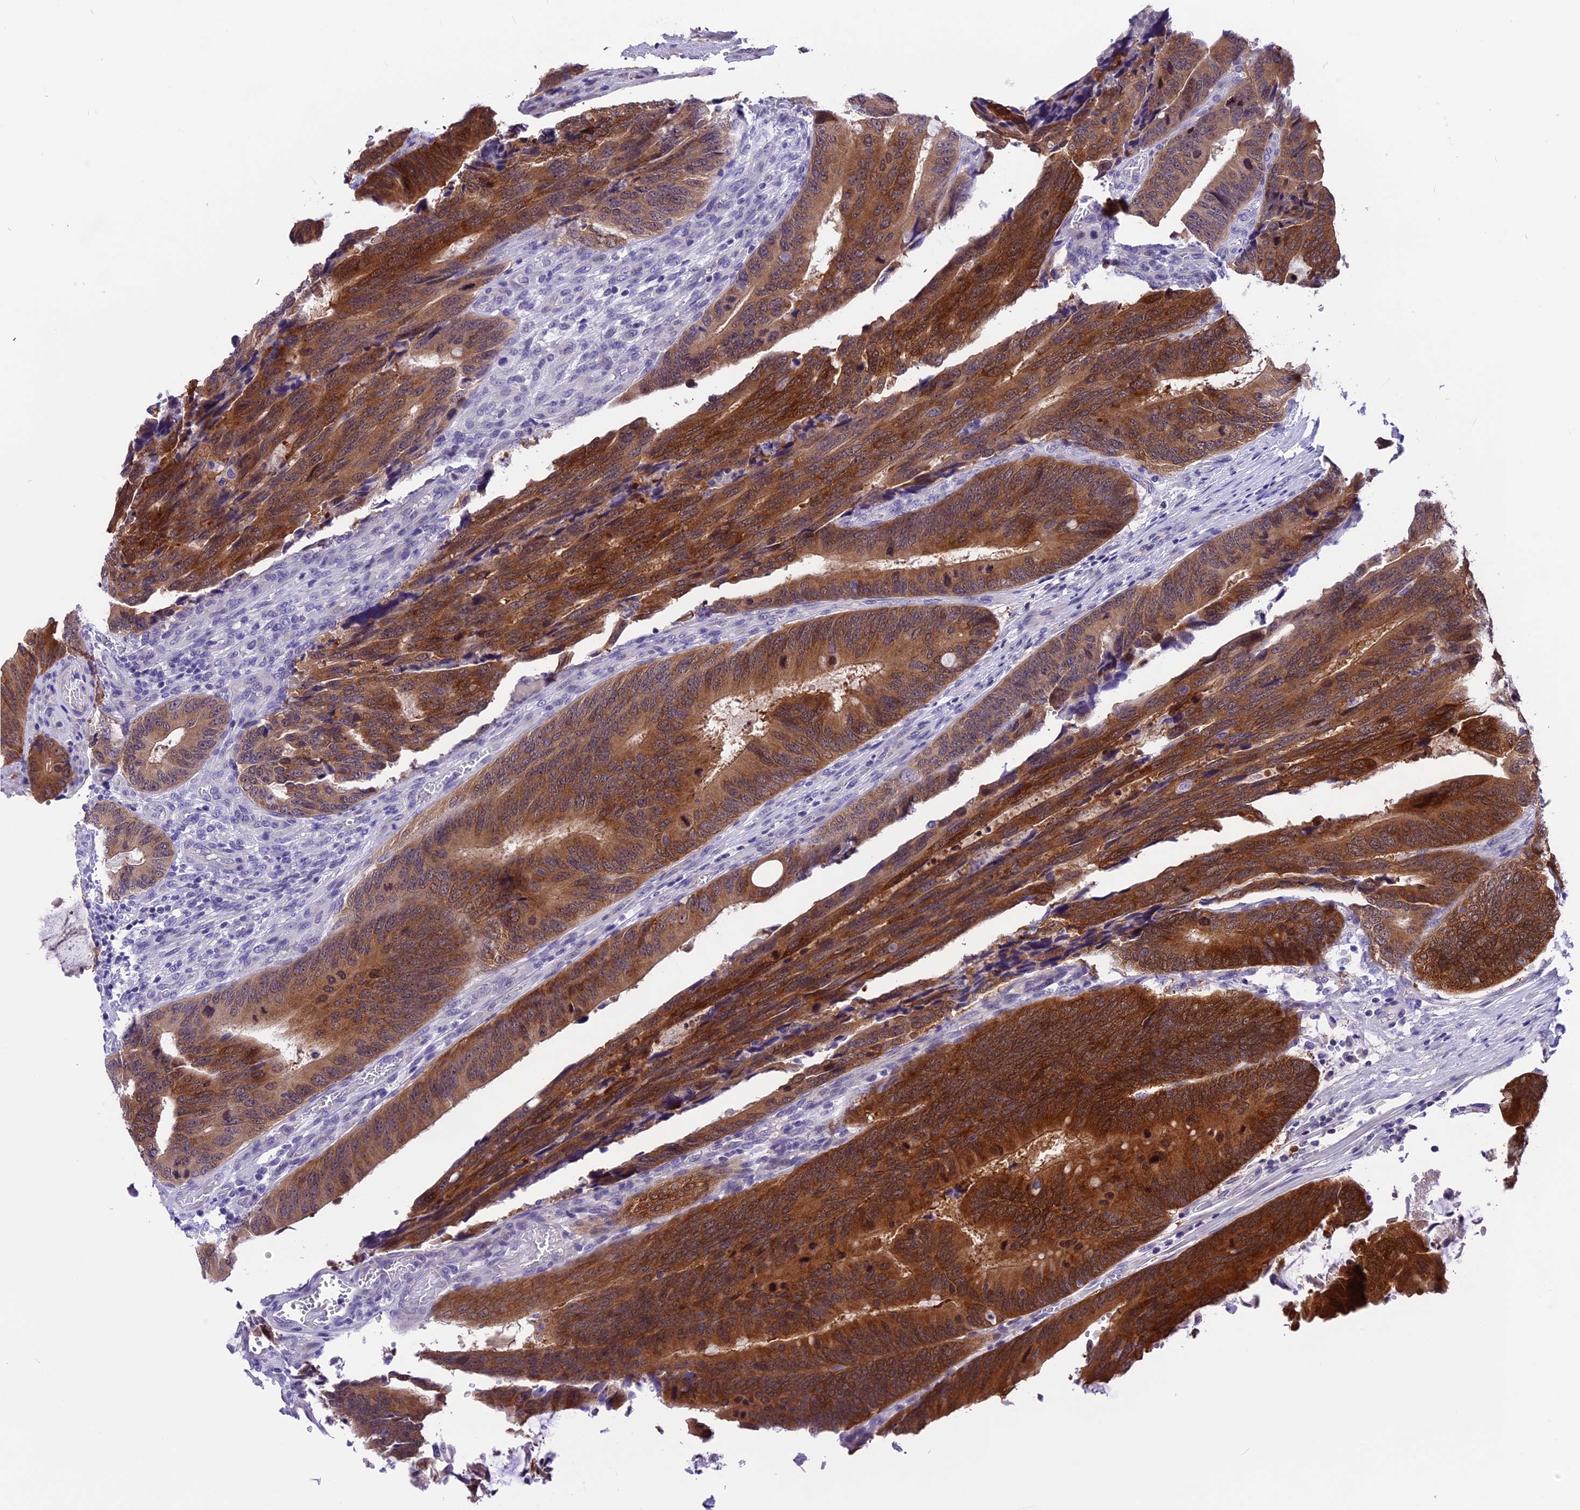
{"staining": {"intensity": "strong", "quantity": "25%-75%", "location": "cytoplasmic/membranous"}, "tissue": "colorectal cancer", "cell_type": "Tumor cells", "image_type": "cancer", "snomed": [{"axis": "morphology", "description": "Adenocarcinoma, NOS"}, {"axis": "topography", "description": "Colon"}], "caption": "A brown stain highlights strong cytoplasmic/membranous staining of a protein in human colorectal cancer tumor cells.", "gene": "PRR15", "patient": {"sex": "male", "age": 87}}